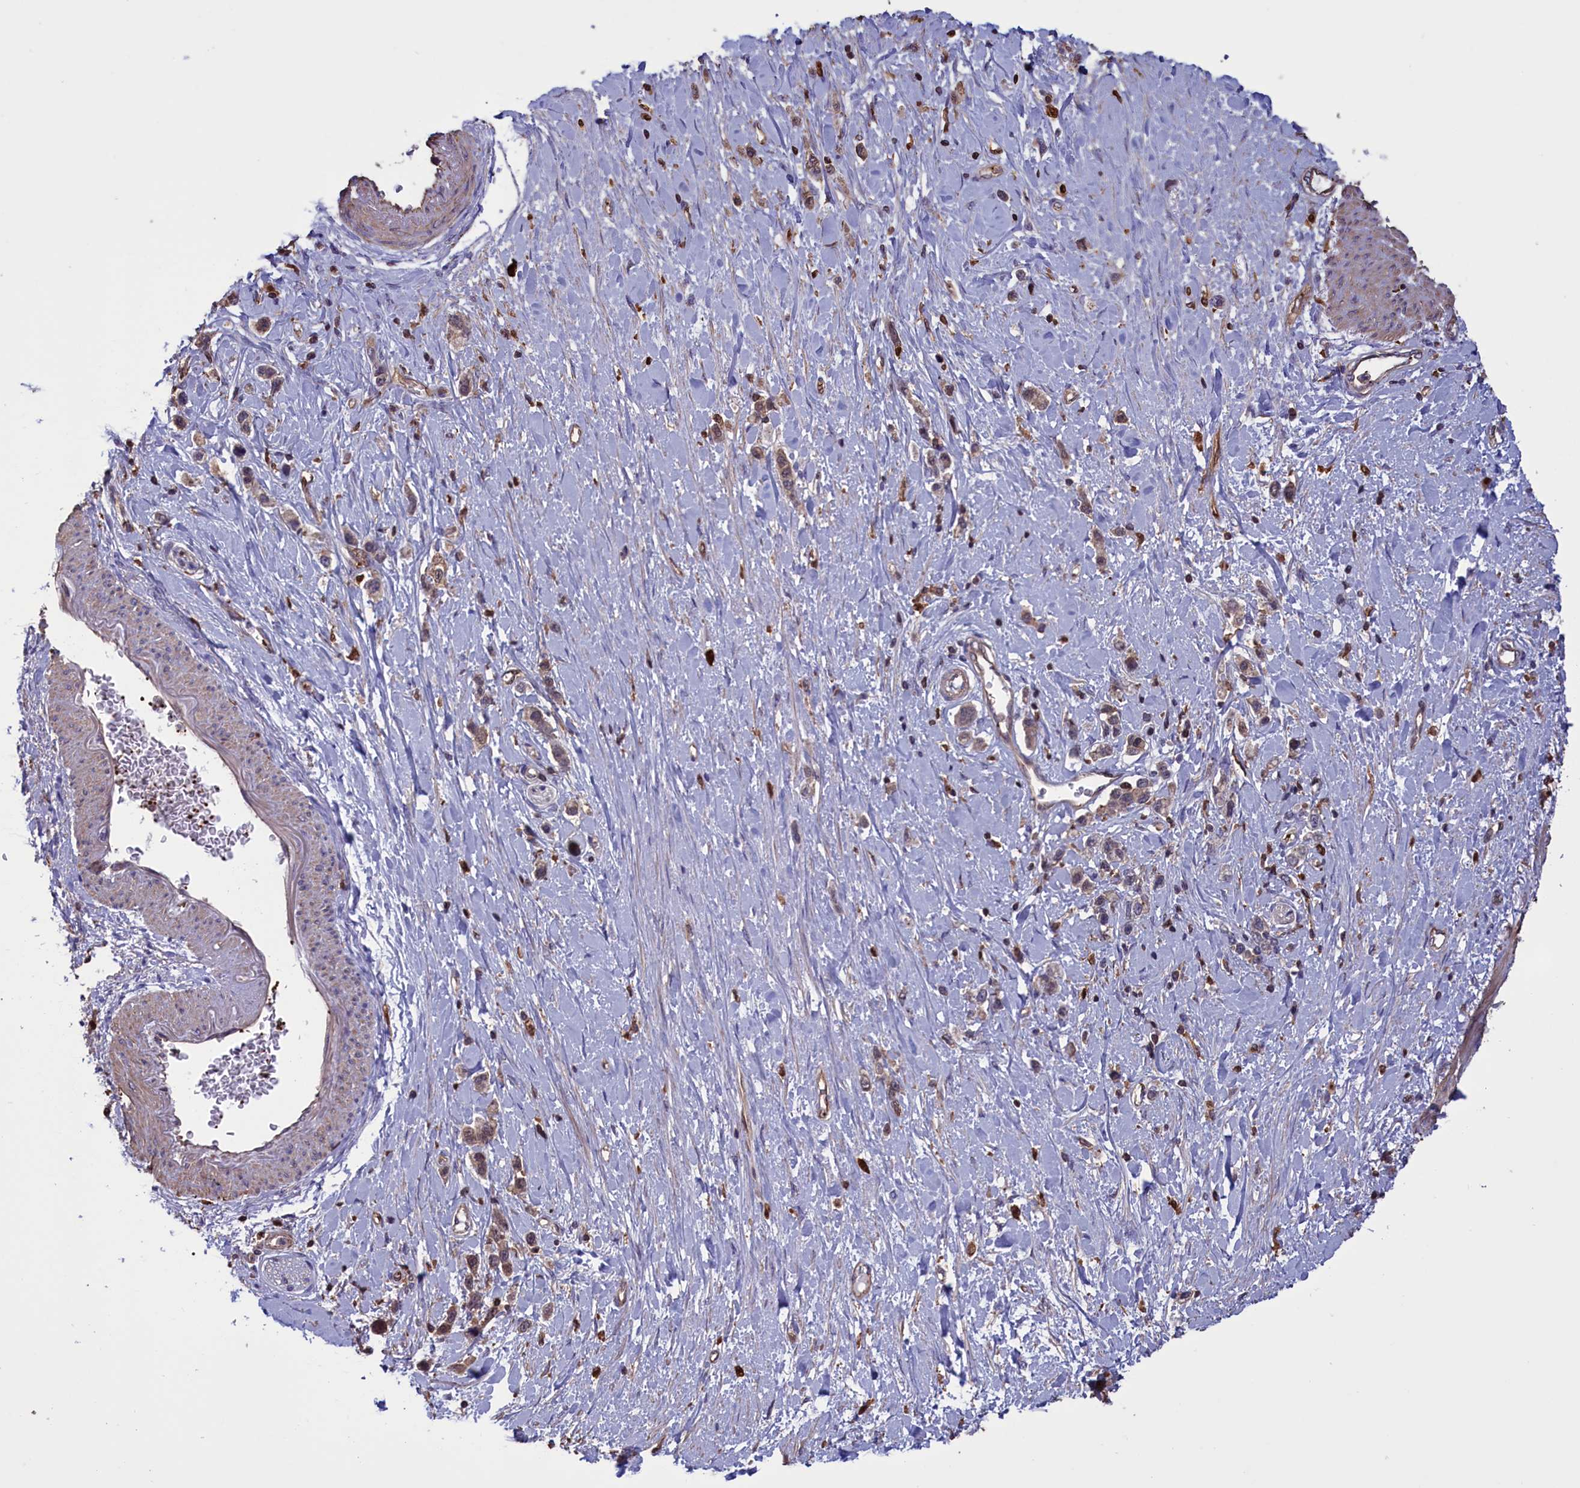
{"staining": {"intensity": "weak", "quantity": ">75%", "location": "cytoplasmic/membranous"}, "tissue": "stomach cancer", "cell_type": "Tumor cells", "image_type": "cancer", "snomed": [{"axis": "morphology", "description": "Adenocarcinoma, NOS"}, {"axis": "topography", "description": "Stomach"}], "caption": "Immunohistochemistry of human stomach cancer reveals low levels of weak cytoplasmic/membranous expression in approximately >75% of tumor cells. The staining was performed using DAB, with brown indicating positive protein expression. Nuclei are stained blue with hematoxylin.", "gene": "ARHGAP18", "patient": {"sex": "female", "age": 65}}